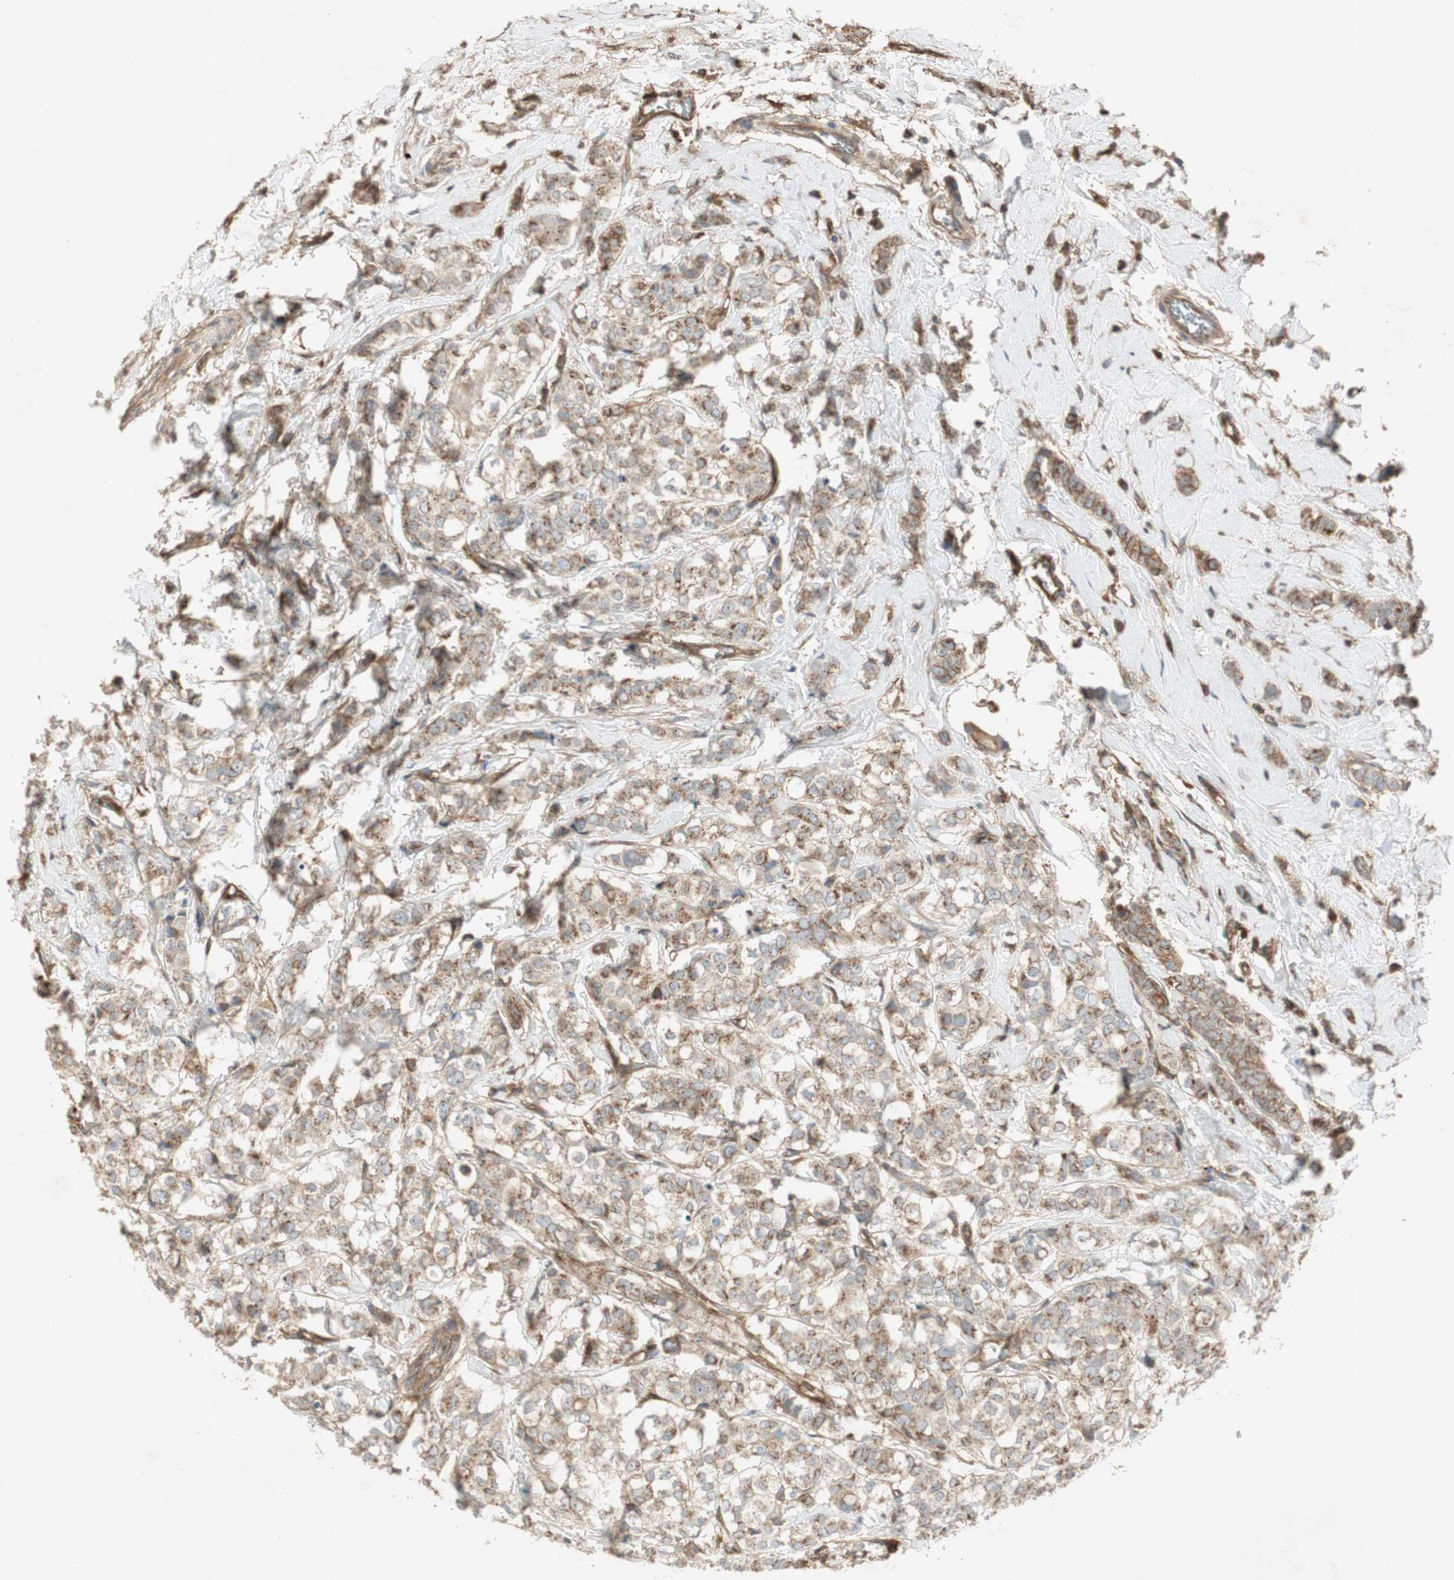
{"staining": {"intensity": "moderate", "quantity": ">75%", "location": "cytoplasmic/membranous"}, "tissue": "breast cancer", "cell_type": "Tumor cells", "image_type": "cancer", "snomed": [{"axis": "morphology", "description": "Lobular carcinoma"}, {"axis": "topography", "description": "Breast"}], "caption": "DAB (3,3'-diaminobenzidine) immunohistochemical staining of breast cancer (lobular carcinoma) reveals moderate cytoplasmic/membranous protein staining in about >75% of tumor cells.", "gene": "BTN3A3", "patient": {"sex": "female", "age": 60}}